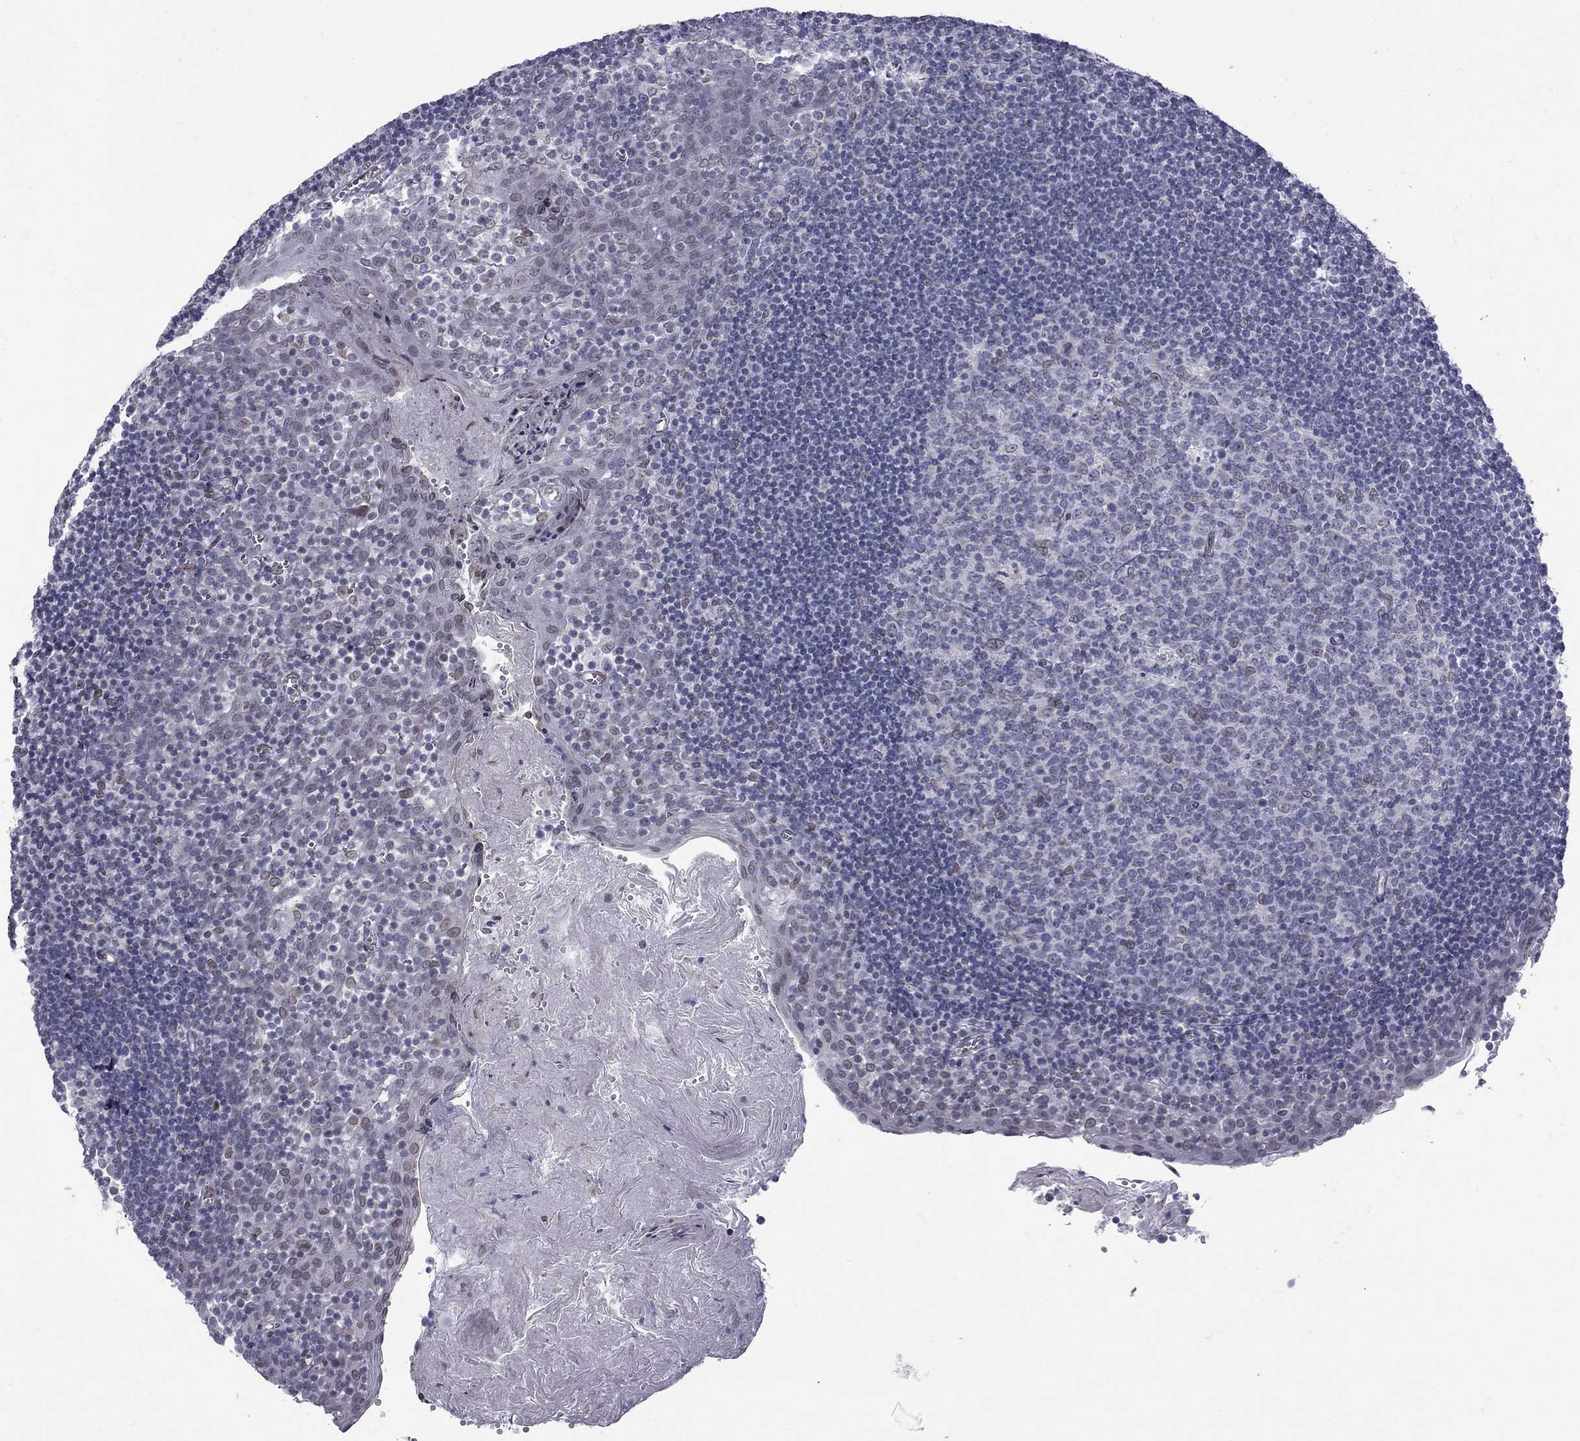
{"staining": {"intensity": "negative", "quantity": "none", "location": "none"}, "tissue": "lymph node", "cell_type": "Germinal center cells", "image_type": "normal", "snomed": [{"axis": "morphology", "description": "Normal tissue, NOS"}, {"axis": "topography", "description": "Lymph node"}], "caption": "IHC micrograph of benign lymph node stained for a protein (brown), which reveals no expression in germinal center cells. Brightfield microscopy of IHC stained with DAB (3,3'-diaminobenzidine) (brown) and hematoxylin (blue), captured at high magnification.", "gene": "CLTCL1", "patient": {"sex": "female", "age": 21}}